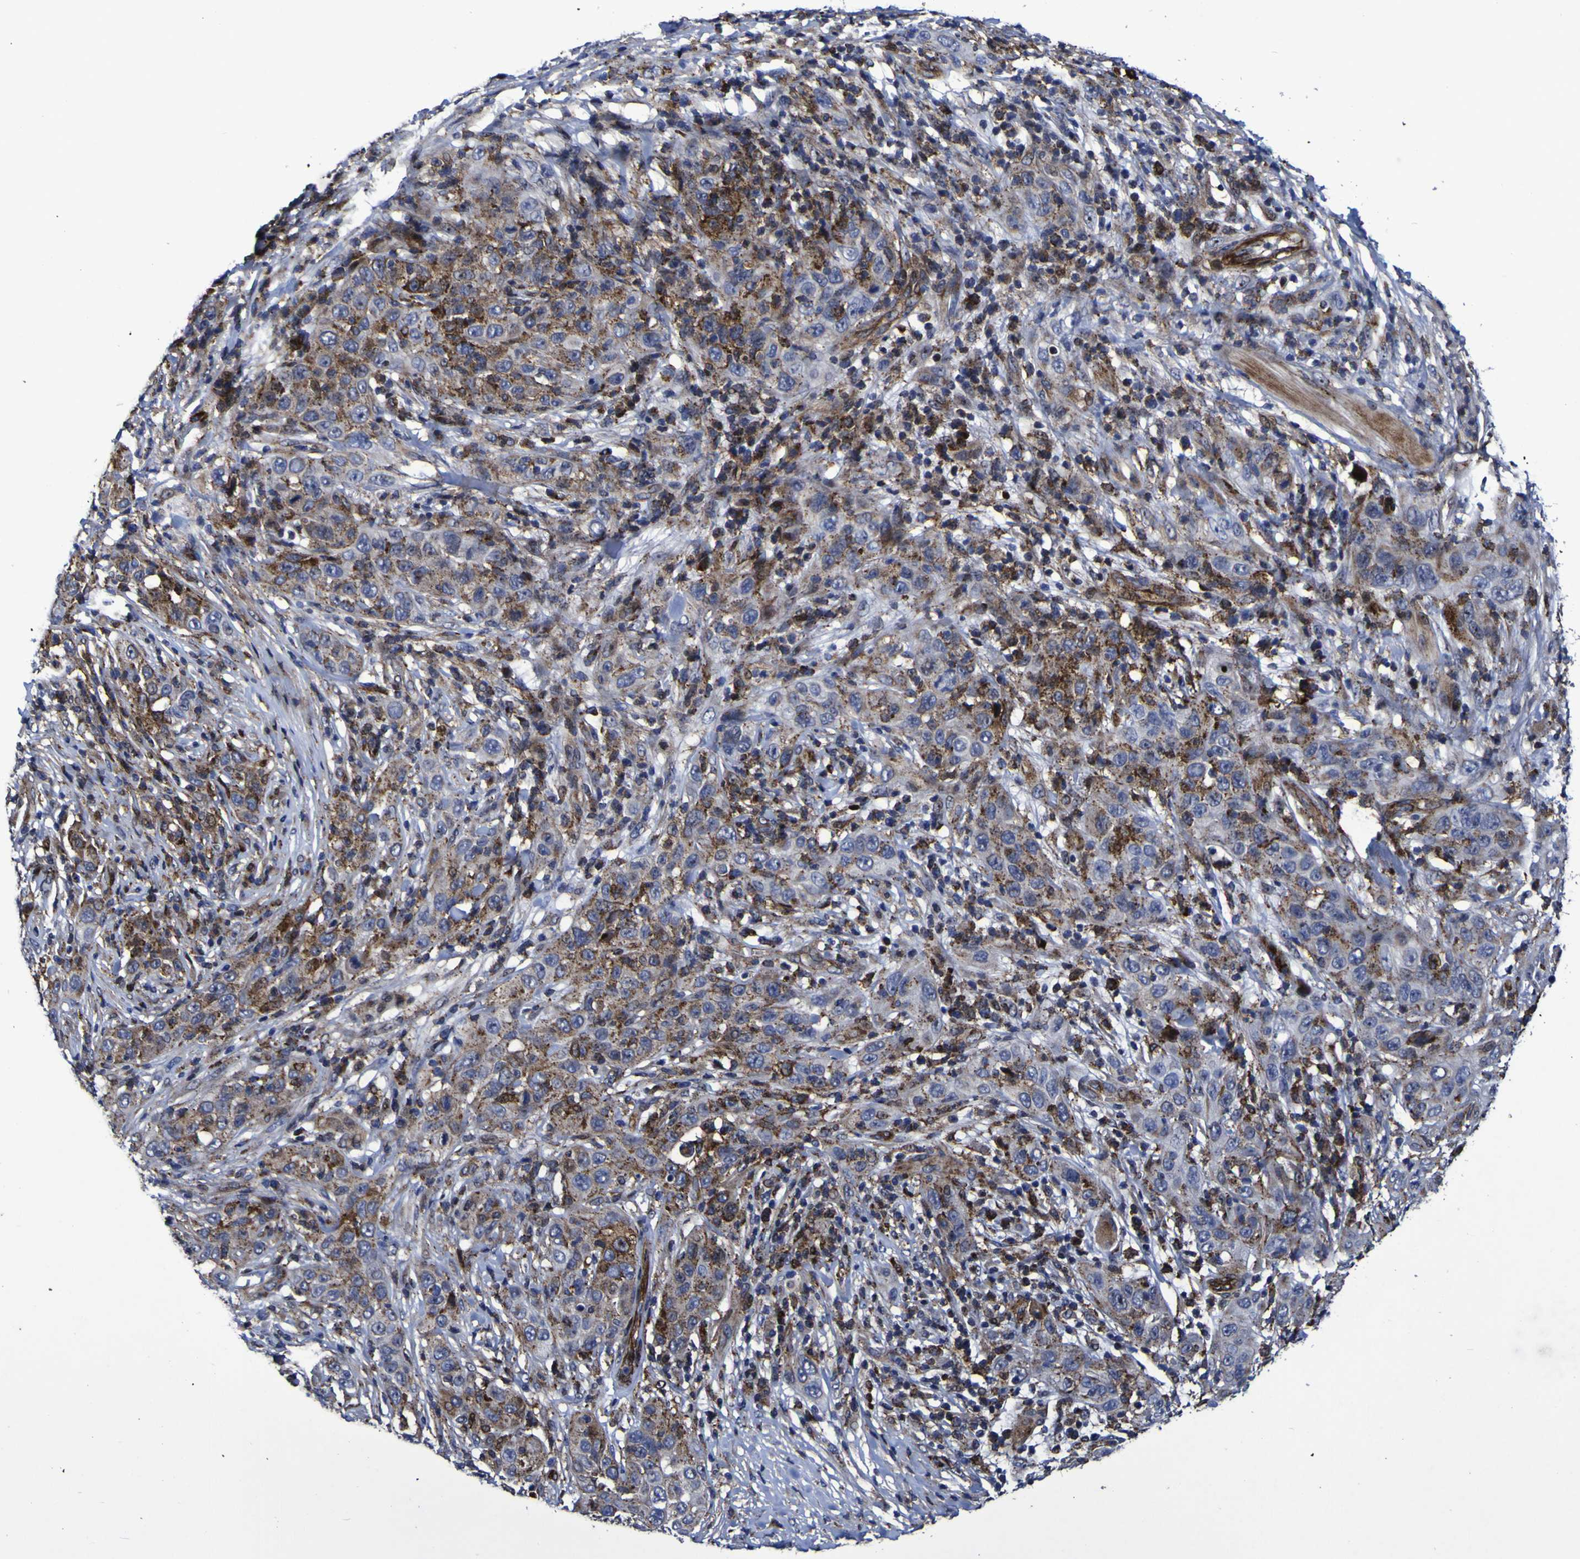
{"staining": {"intensity": "moderate", "quantity": ">75%", "location": "cytoplasmic/membranous"}, "tissue": "skin cancer", "cell_type": "Tumor cells", "image_type": "cancer", "snomed": [{"axis": "morphology", "description": "Squamous cell carcinoma, NOS"}, {"axis": "topography", "description": "Skin"}], "caption": "Skin cancer was stained to show a protein in brown. There is medium levels of moderate cytoplasmic/membranous staining in about >75% of tumor cells. The protein is shown in brown color, while the nuclei are stained blue.", "gene": "MGLL", "patient": {"sex": "female", "age": 88}}